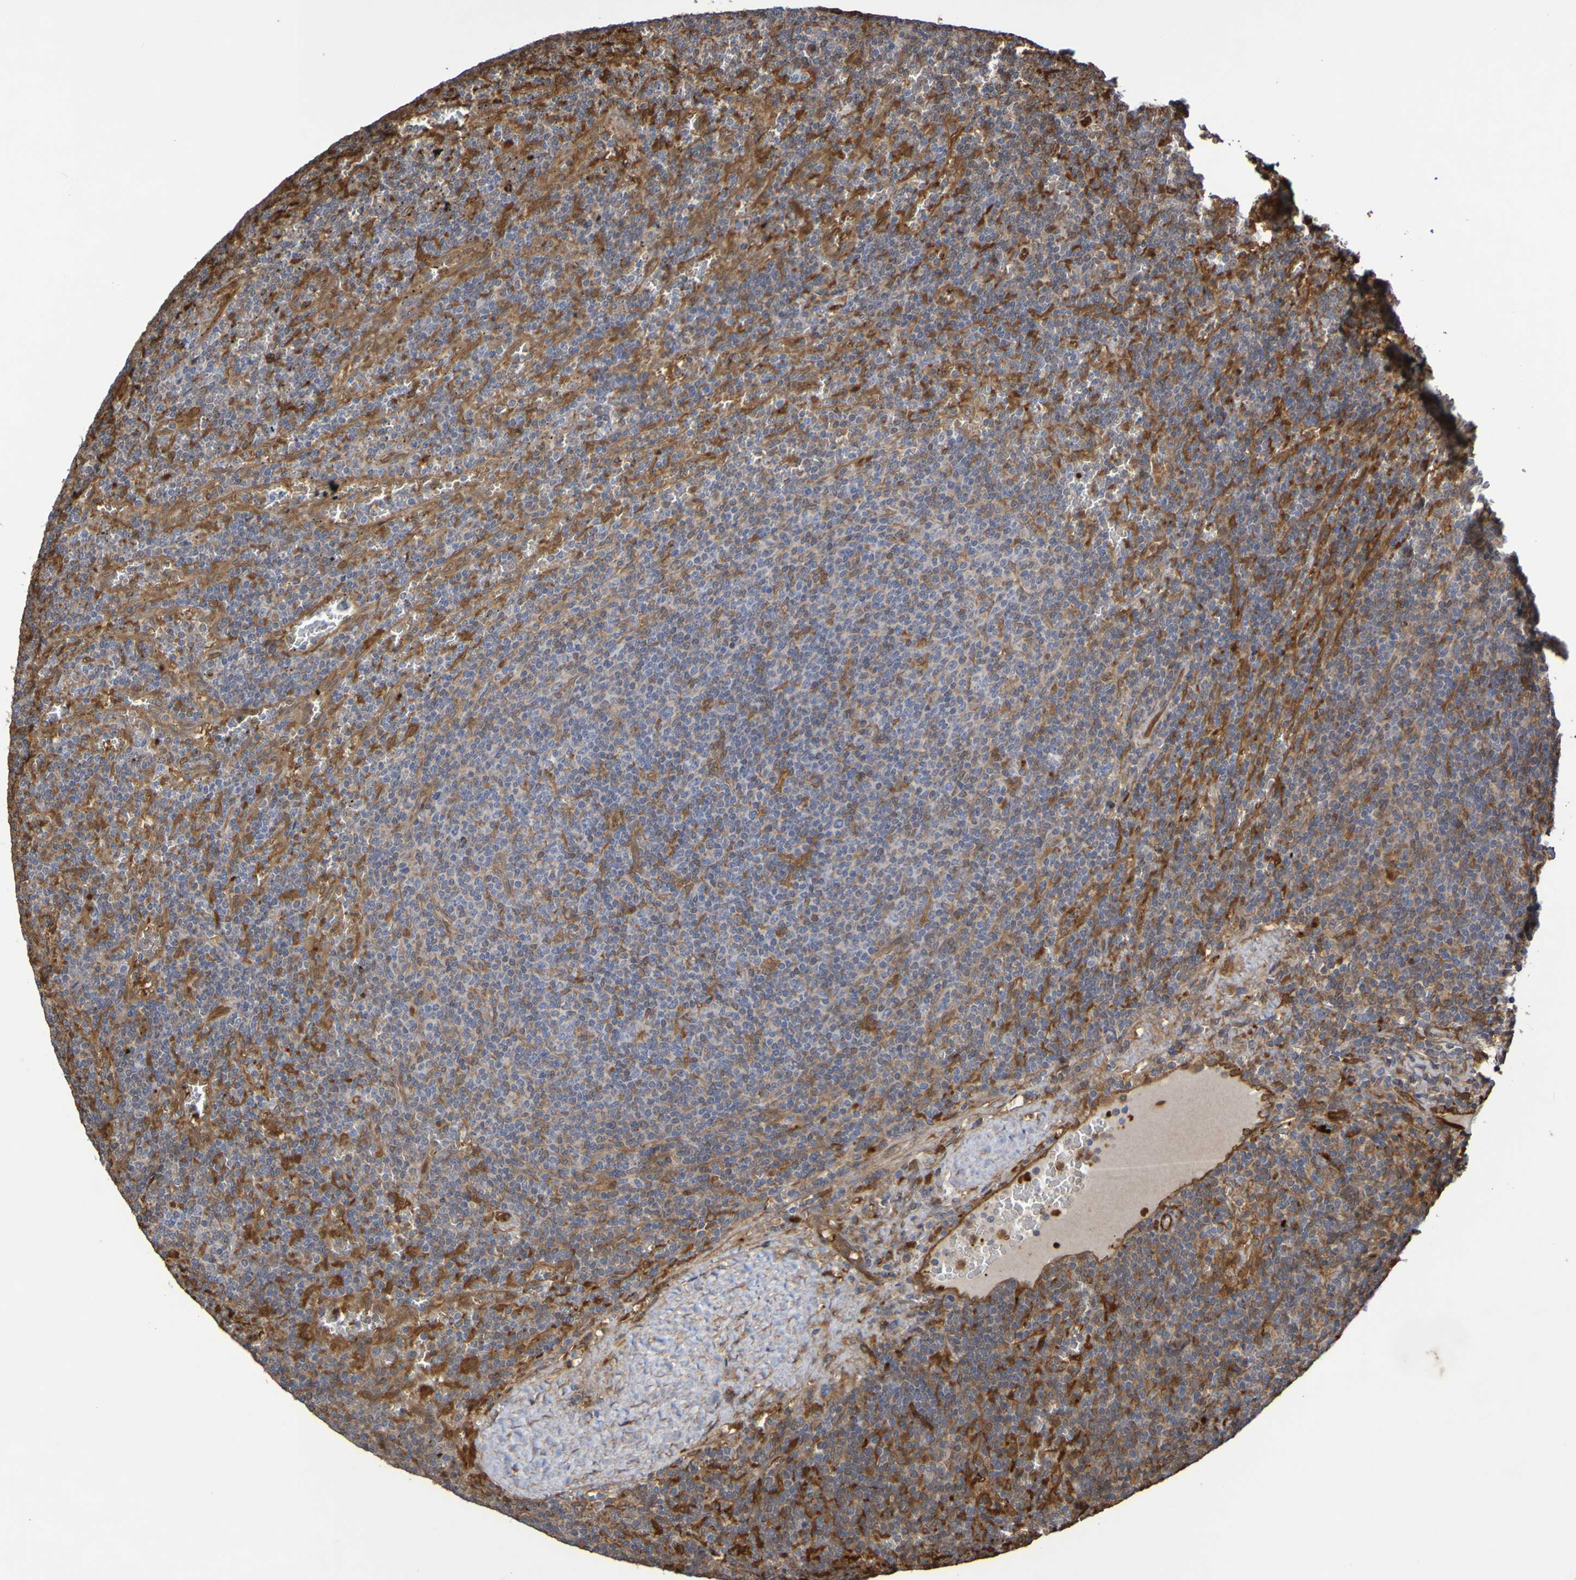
{"staining": {"intensity": "moderate", "quantity": ">75%", "location": "cytoplasmic/membranous"}, "tissue": "lymphoma", "cell_type": "Tumor cells", "image_type": "cancer", "snomed": [{"axis": "morphology", "description": "Malignant lymphoma, non-Hodgkin's type, Low grade"}, {"axis": "topography", "description": "Spleen"}], "caption": "A high-resolution image shows immunohistochemistry (IHC) staining of lymphoma, which demonstrates moderate cytoplasmic/membranous positivity in about >75% of tumor cells.", "gene": "SERPINB6", "patient": {"sex": "female", "age": 50}}